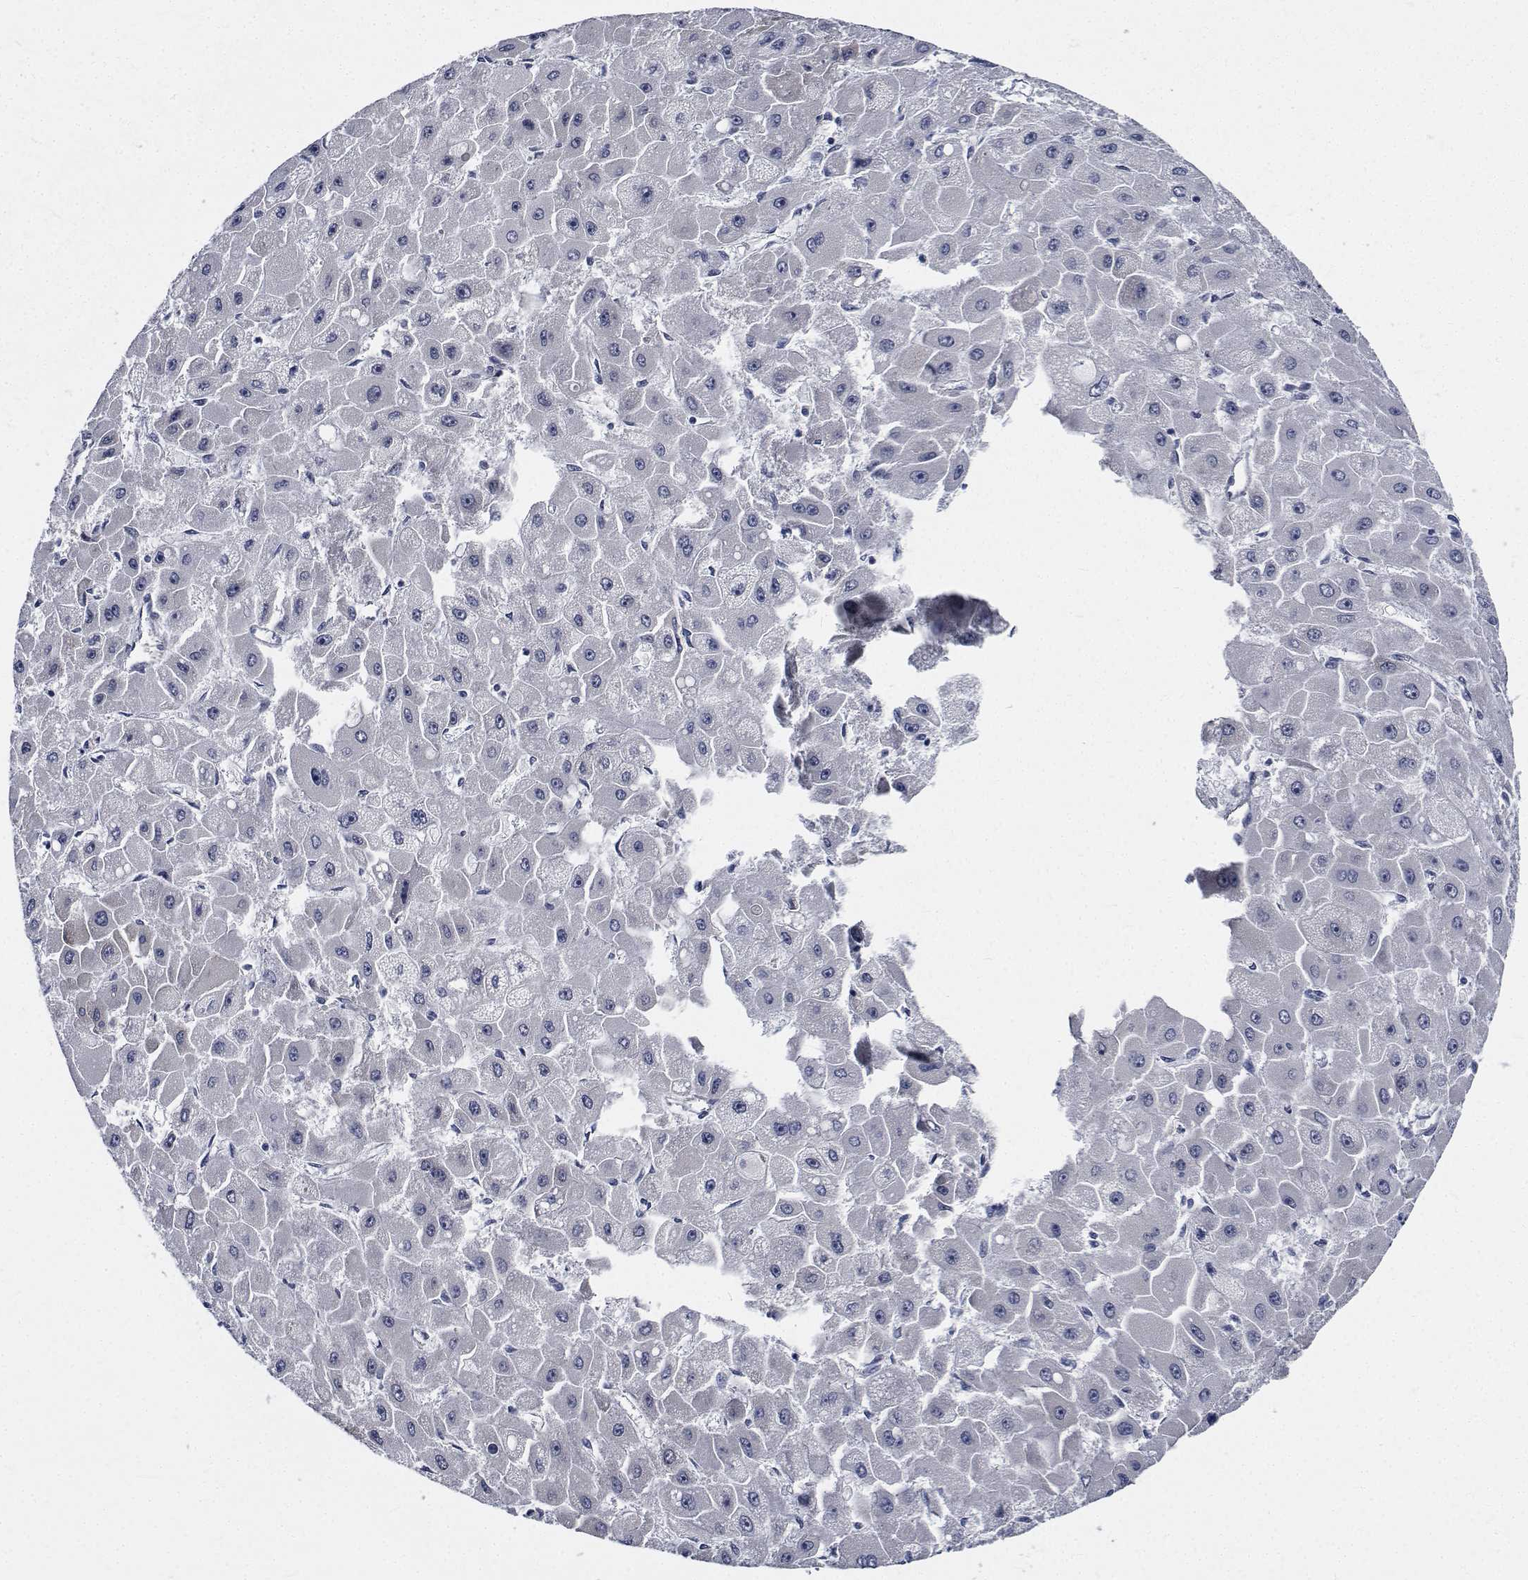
{"staining": {"intensity": "negative", "quantity": "none", "location": "none"}, "tissue": "liver cancer", "cell_type": "Tumor cells", "image_type": "cancer", "snomed": [{"axis": "morphology", "description": "Carcinoma, Hepatocellular, NOS"}, {"axis": "topography", "description": "Liver"}], "caption": "This is an IHC micrograph of hepatocellular carcinoma (liver). There is no staining in tumor cells.", "gene": "TTBK1", "patient": {"sex": "female", "age": 25}}